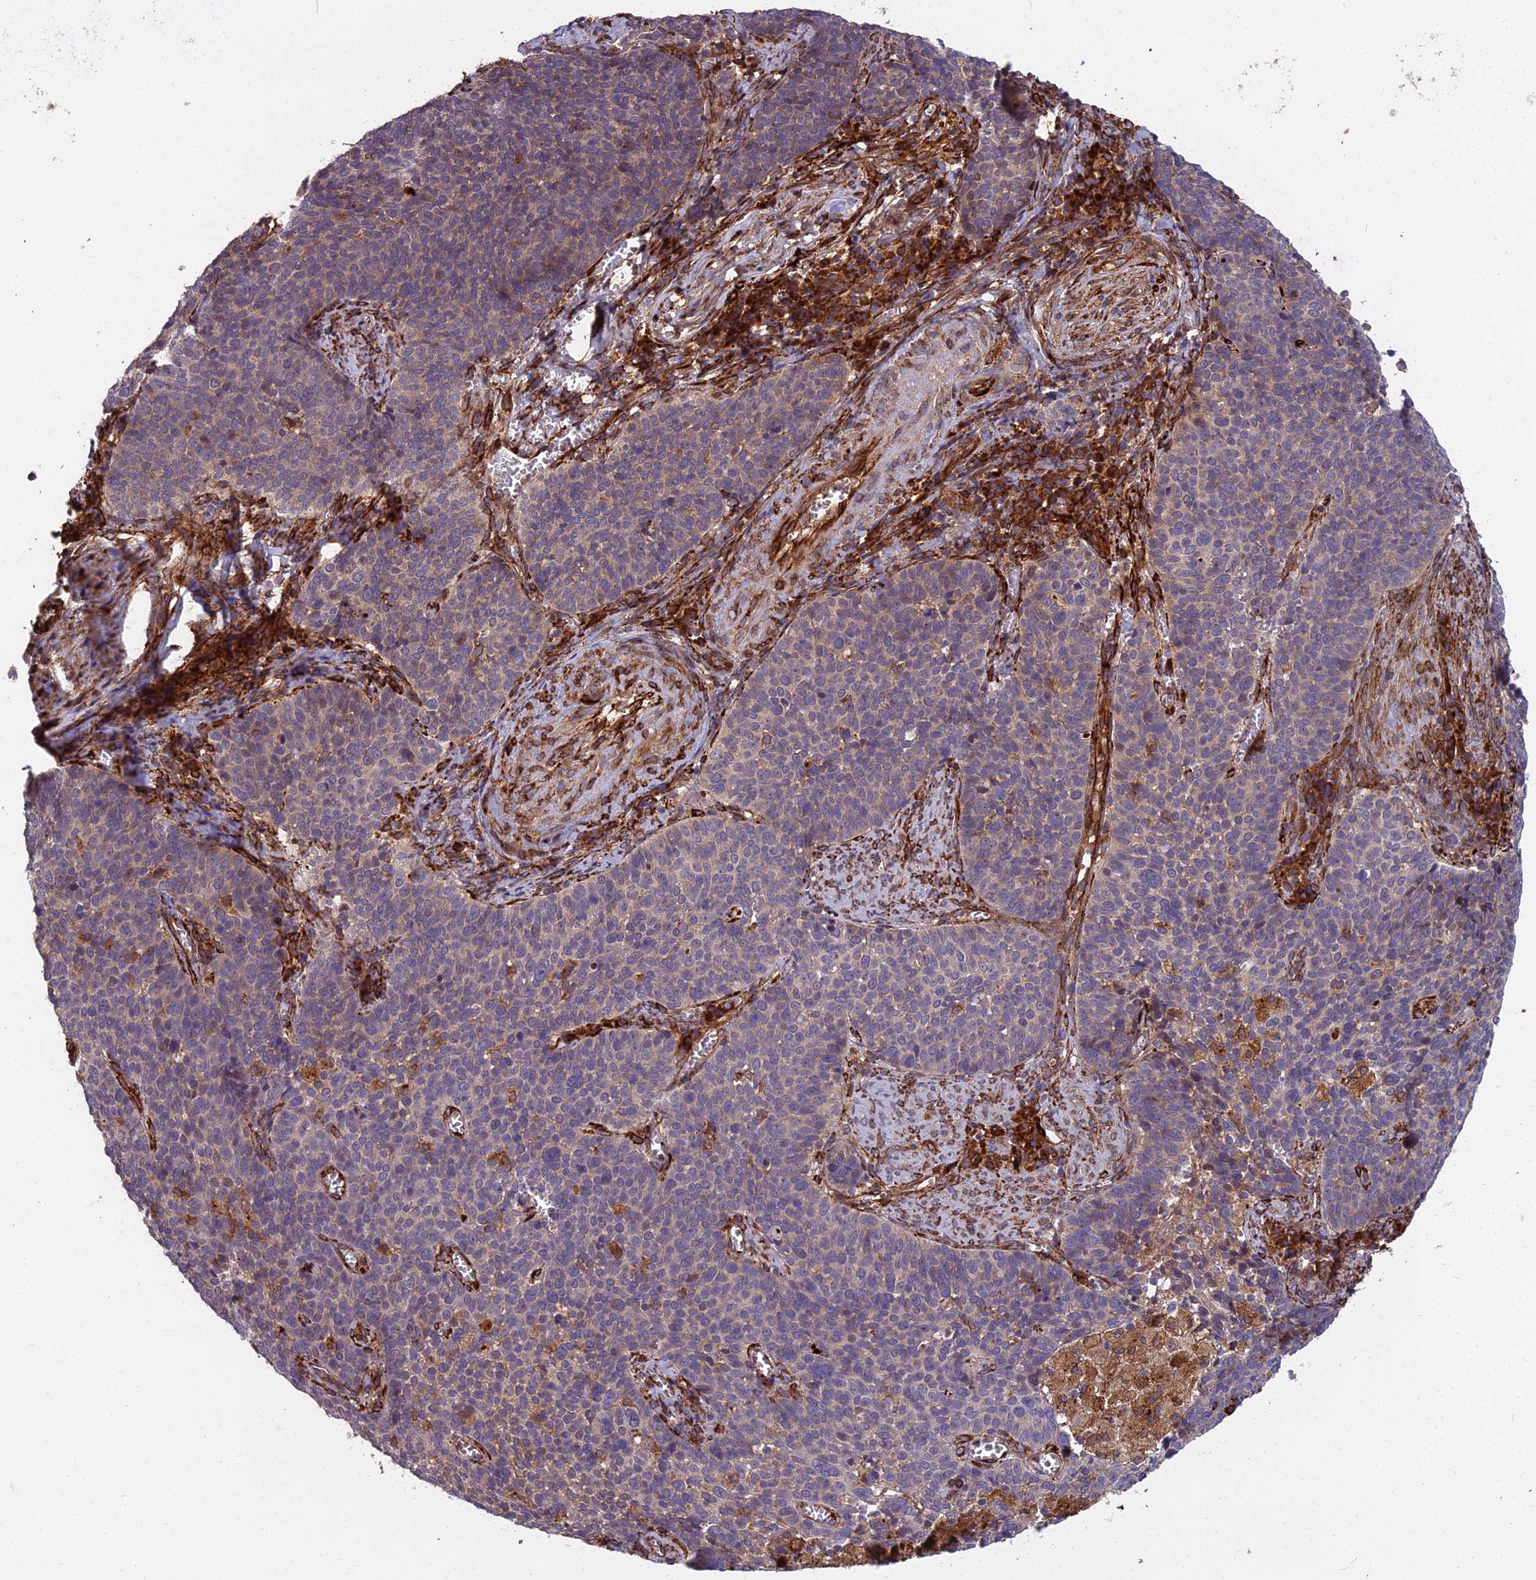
{"staining": {"intensity": "weak", "quantity": "25%-75%", "location": "cytoplasmic/membranous"}, "tissue": "cervical cancer", "cell_type": "Tumor cells", "image_type": "cancer", "snomed": [{"axis": "morphology", "description": "Normal tissue, NOS"}, {"axis": "morphology", "description": "Squamous cell carcinoma, NOS"}, {"axis": "topography", "description": "Cervix"}], "caption": "About 25%-75% of tumor cells in human cervical squamous cell carcinoma demonstrate weak cytoplasmic/membranous protein positivity as visualized by brown immunohistochemical staining.", "gene": "NDUFAF7", "patient": {"sex": "female", "age": 39}}